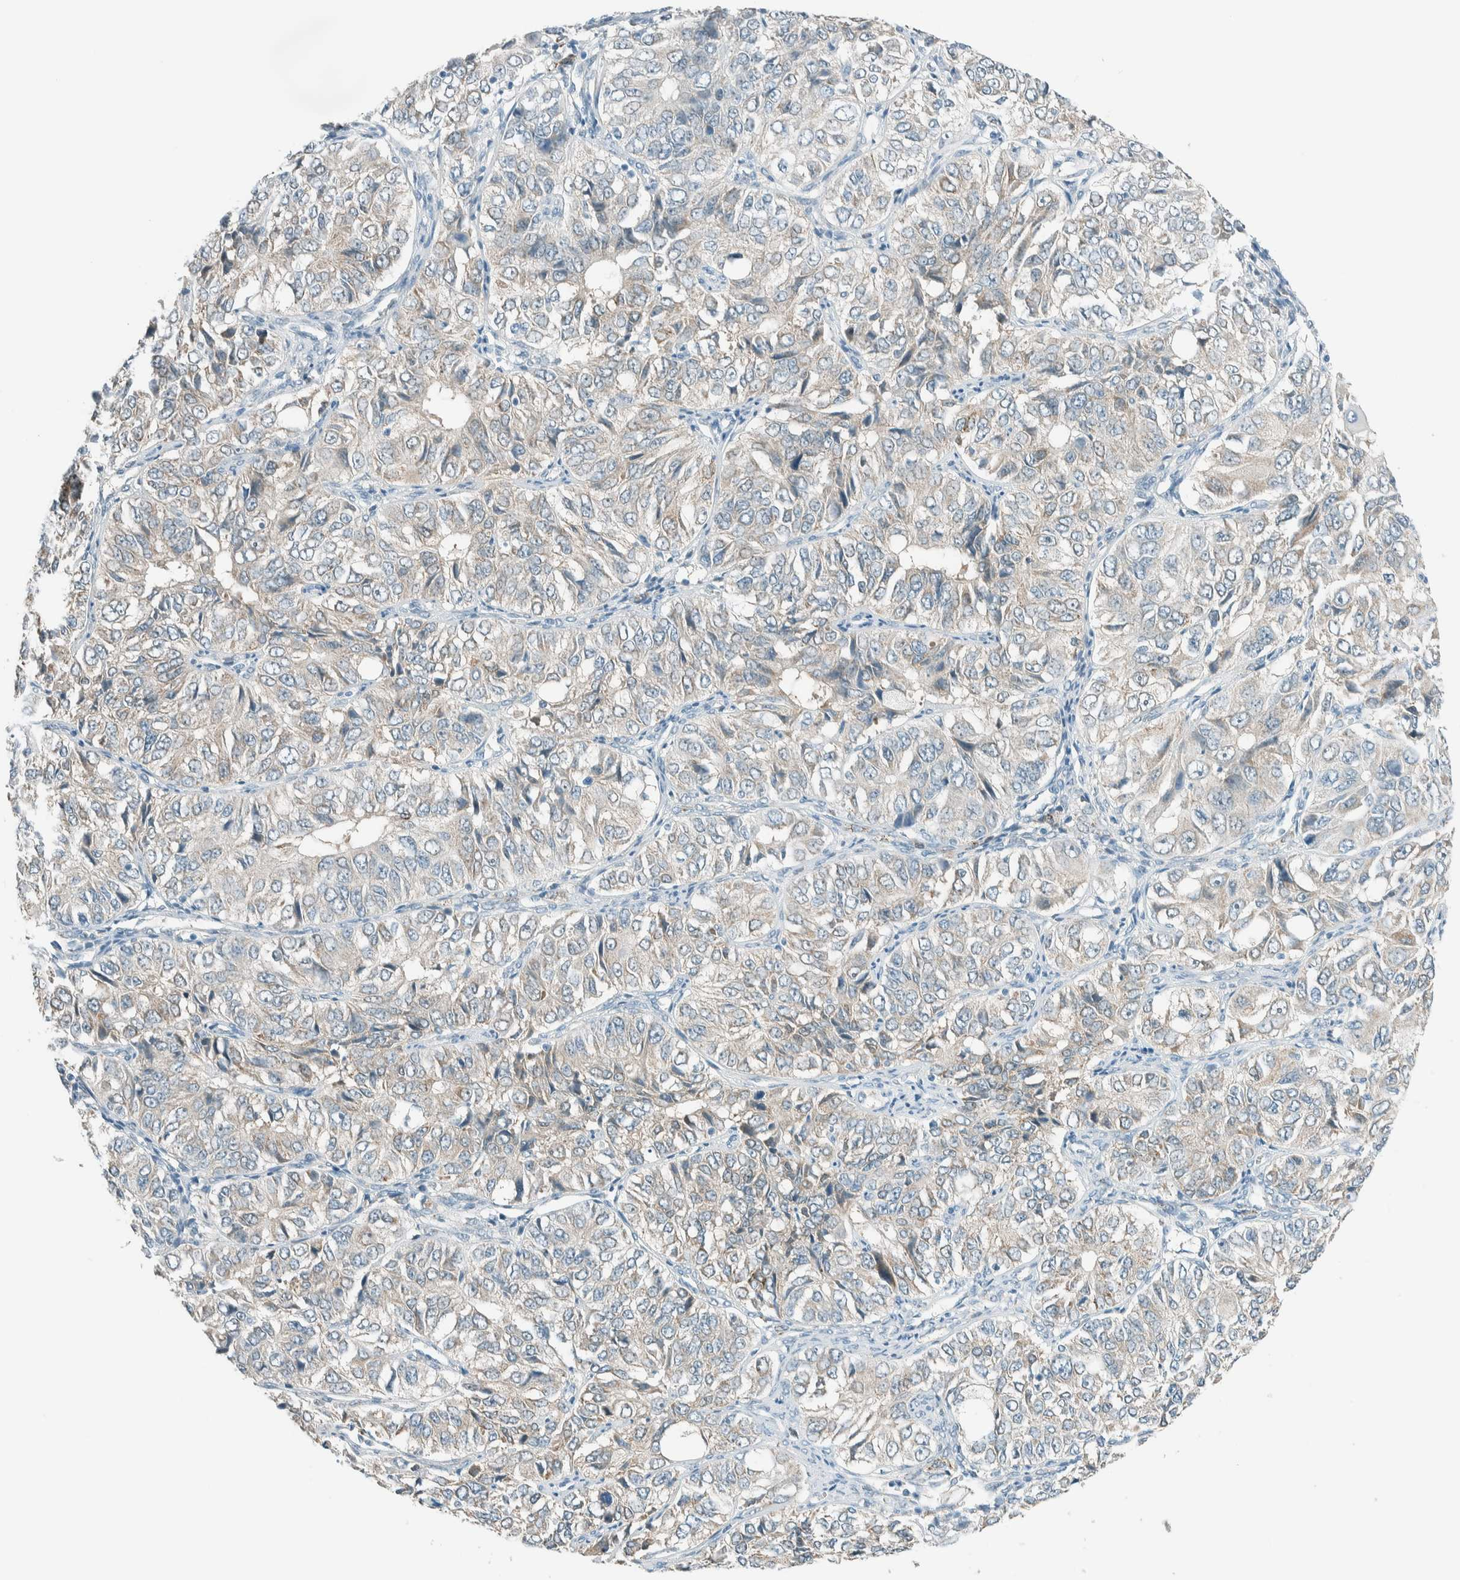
{"staining": {"intensity": "weak", "quantity": "25%-75%", "location": "cytoplasmic/membranous"}, "tissue": "ovarian cancer", "cell_type": "Tumor cells", "image_type": "cancer", "snomed": [{"axis": "morphology", "description": "Carcinoma, endometroid"}, {"axis": "topography", "description": "Ovary"}], "caption": "Protein expression analysis of human ovarian cancer (endometroid carcinoma) reveals weak cytoplasmic/membranous staining in approximately 25%-75% of tumor cells.", "gene": "ALDH7A1", "patient": {"sex": "female", "age": 51}}